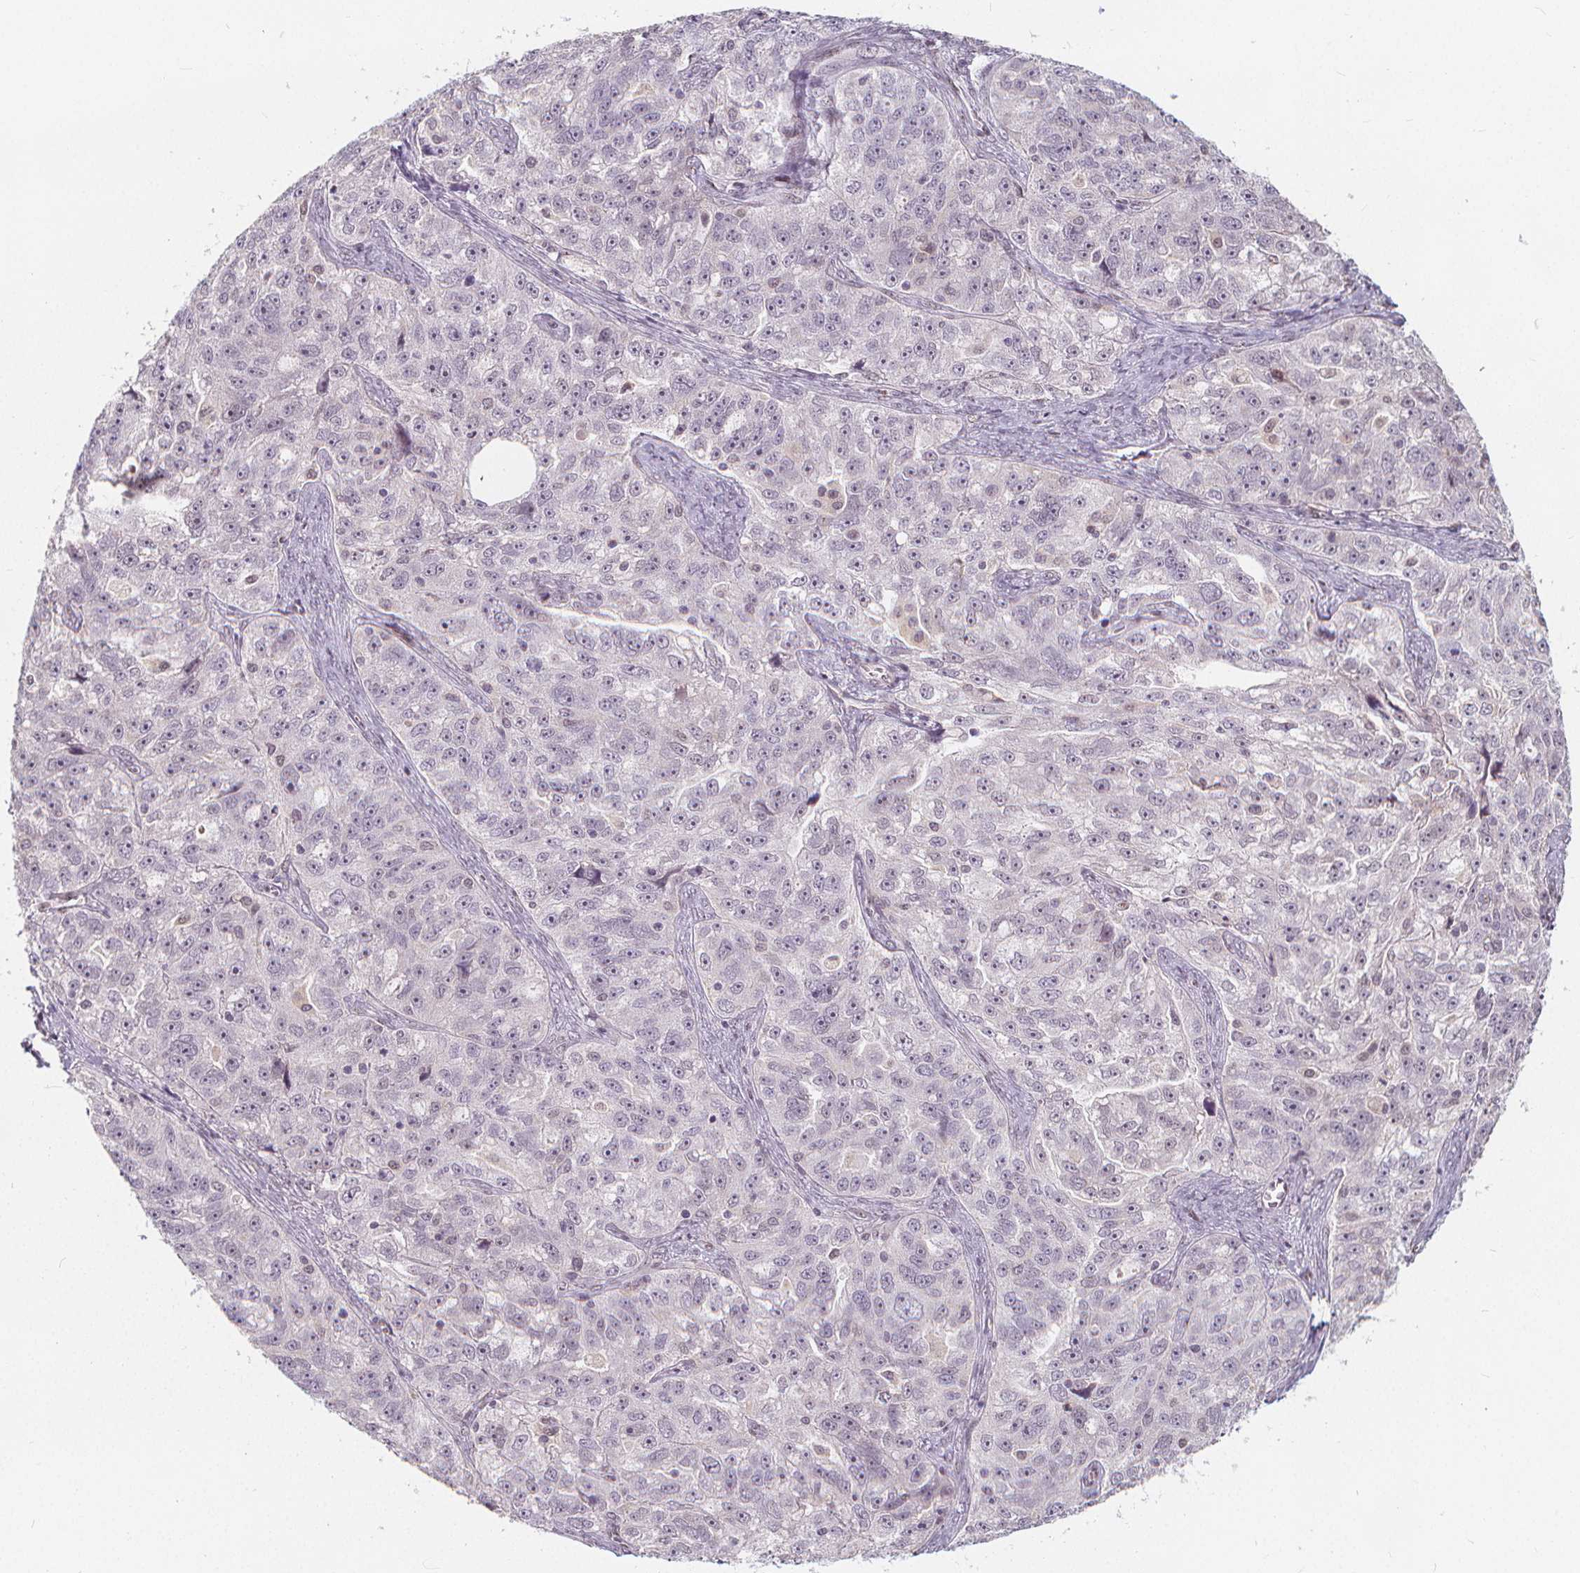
{"staining": {"intensity": "negative", "quantity": "none", "location": "none"}, "tissue": "ovarian cancer", "cell_type": "Tumor cells", "image_type": "cancer", "snomed": [{"axis": "morphology", "description": "Cystadenocarcinoma, serous, NOS"}, {"axis": "topography", "description": "Ovary"}], "caption": "The histopathology image shows no significant expression in tumor cells of ovarian serous cystadenocarcinoma.", "gene": "DRC3", "patient": {"sex": "female", "age": 51}}